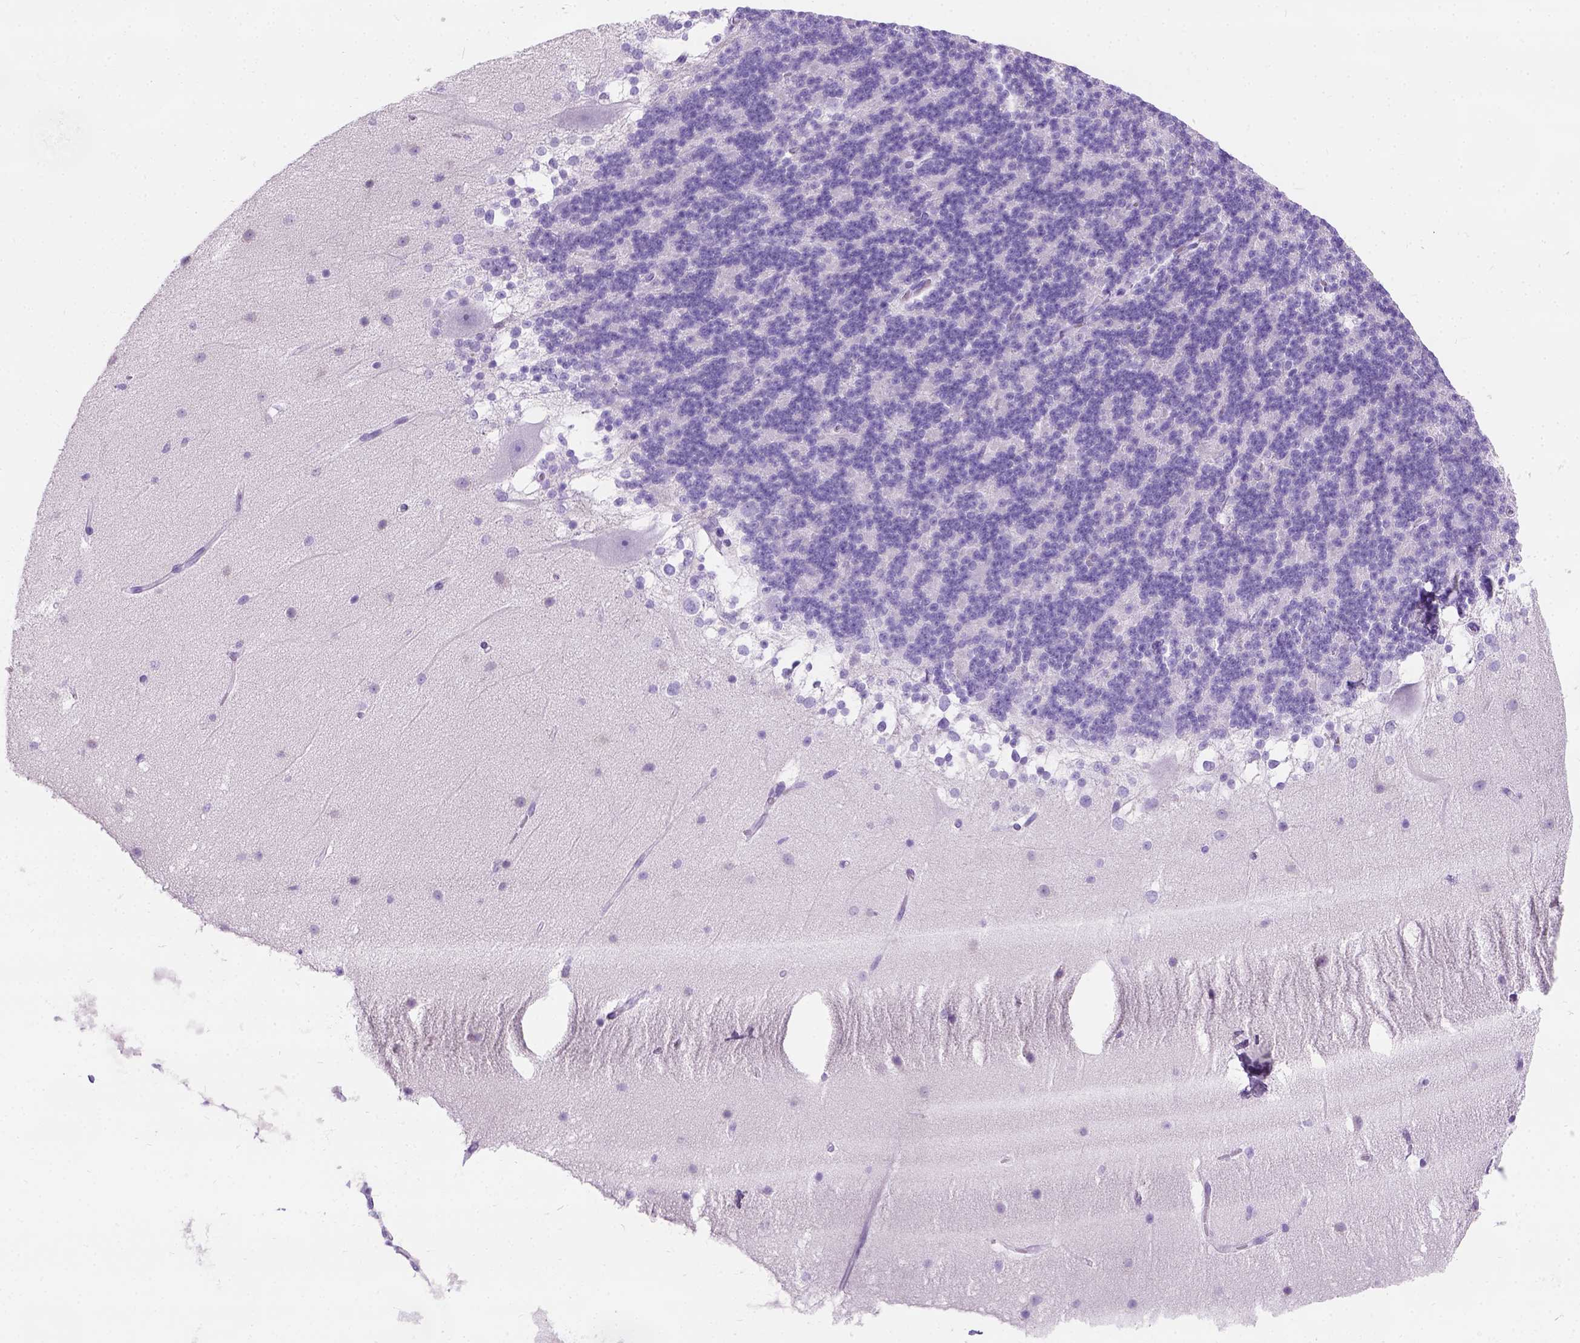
{"staining": {"intensity": "negative", "quantity": "none", "location": "none"}, "tissue": "cerebellum", "cell_type": "Cells in granular layer", "image_type": "normal", "snomed": [{"axis": "morphology", "description": "Normal tissue, NOS"}, {"axis": "topography", "description": "Cerebellum"}], "caption": "High power microscopy micrograph of an IHC micrograph of benign cerebellum, revealing no significant expression in cells in granular layer.", "gene": "C7orf57", "patient": {"sex": "female", "age": 19}}